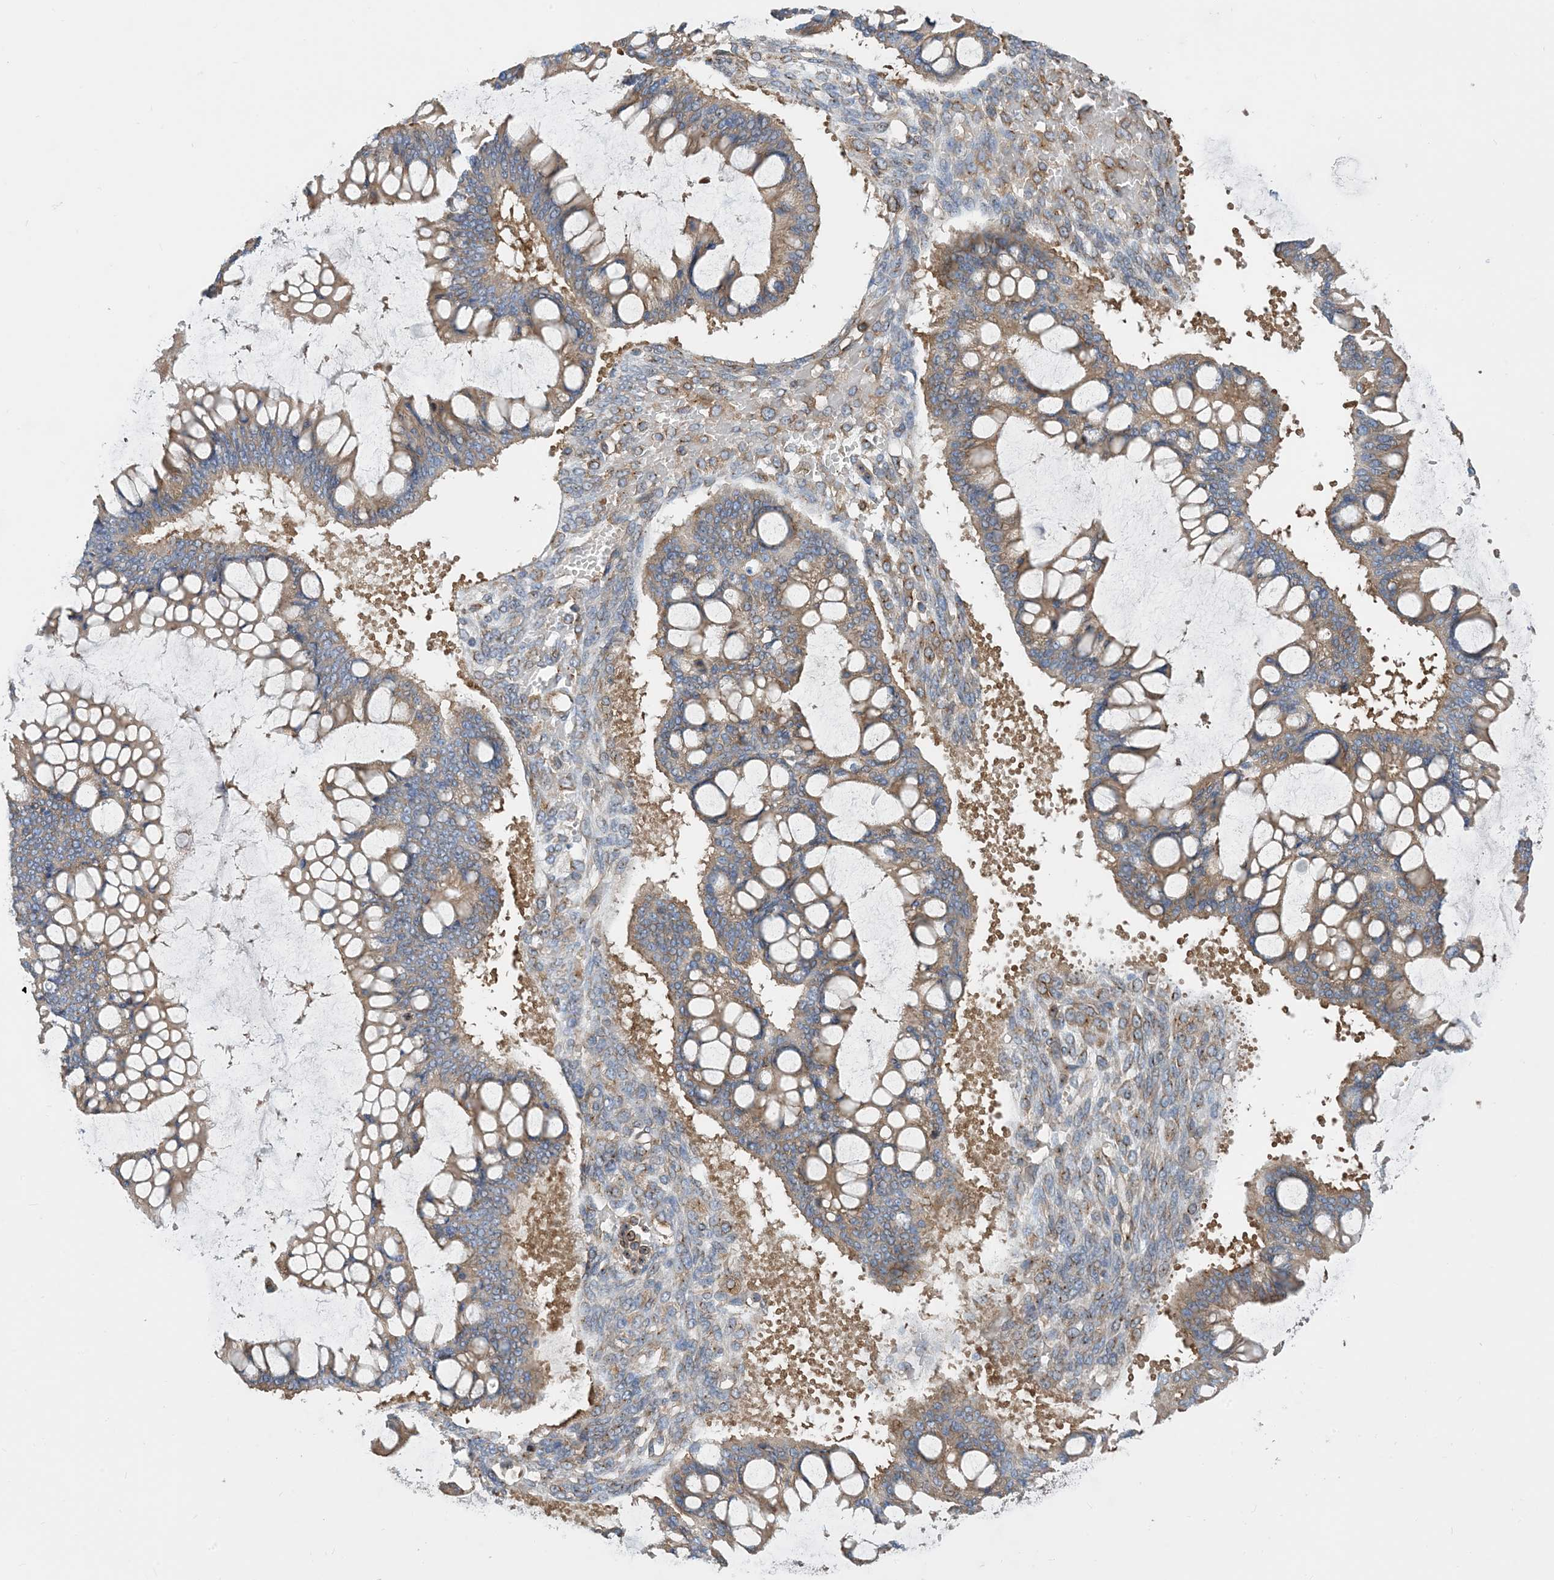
{"staining": {"intensity": "weak", "quantity": ">75%", "location": "cytoplasmic/membranous"}, "tissue": "ovarian cancer", "cell_type": "Tumor cells", "image_type": "cancer", "snomed": [{"axis": "morphology", "description": "Cystadenocarcinoma, mucinous, NOS"}, {"axis": "topography", "description": "Ovary"}], "caption": "Ovarian cancer (mucinous cystadenocarcinoma) stained with DAB IHC displays low levels of weak cytoplasmic/membranous positivity in about >75% of tumor cells.", "gene": "DYNC1LI1", "patient": {"sex": "female", "age": 73}}